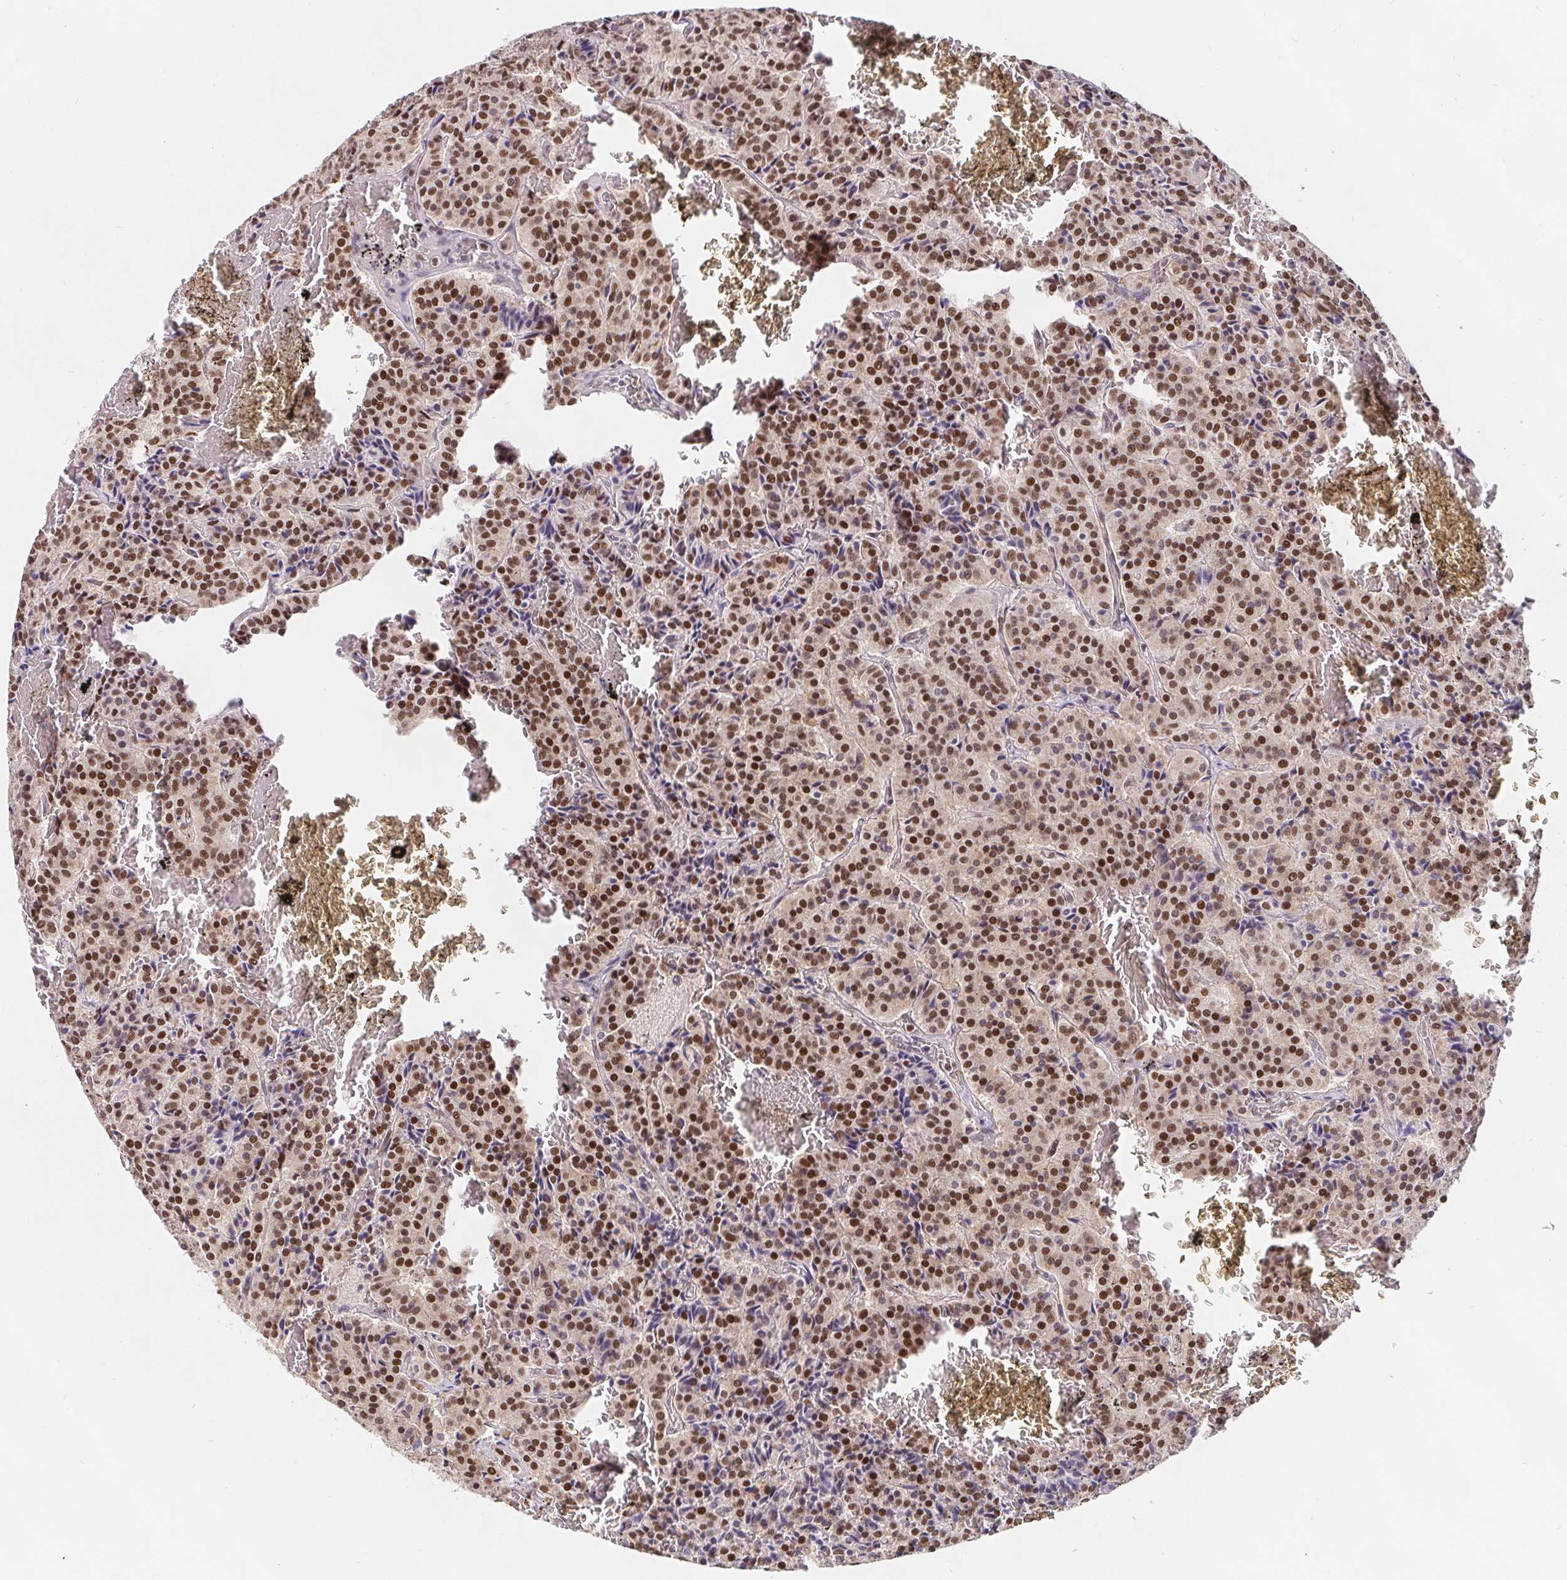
{"staining": {"intensity": "strong", "quantity": ">75%", "location": "nuclear"}, "tissue": "carcinoid", "cell_type": "Tumor cells", "image_type": "cancer", "snomed": [{"axis": "morphology", "description": "Carcinoid, malignant, NOS"}, {"axis": "topography", "description": "Lung"}], "caption": "Tumor cells reveal high levels of strong nuclear staining in about >75% of cells in human carcinoid.", "gene": "POU2F1", "patient": {"sex": "male", "age": 70}}